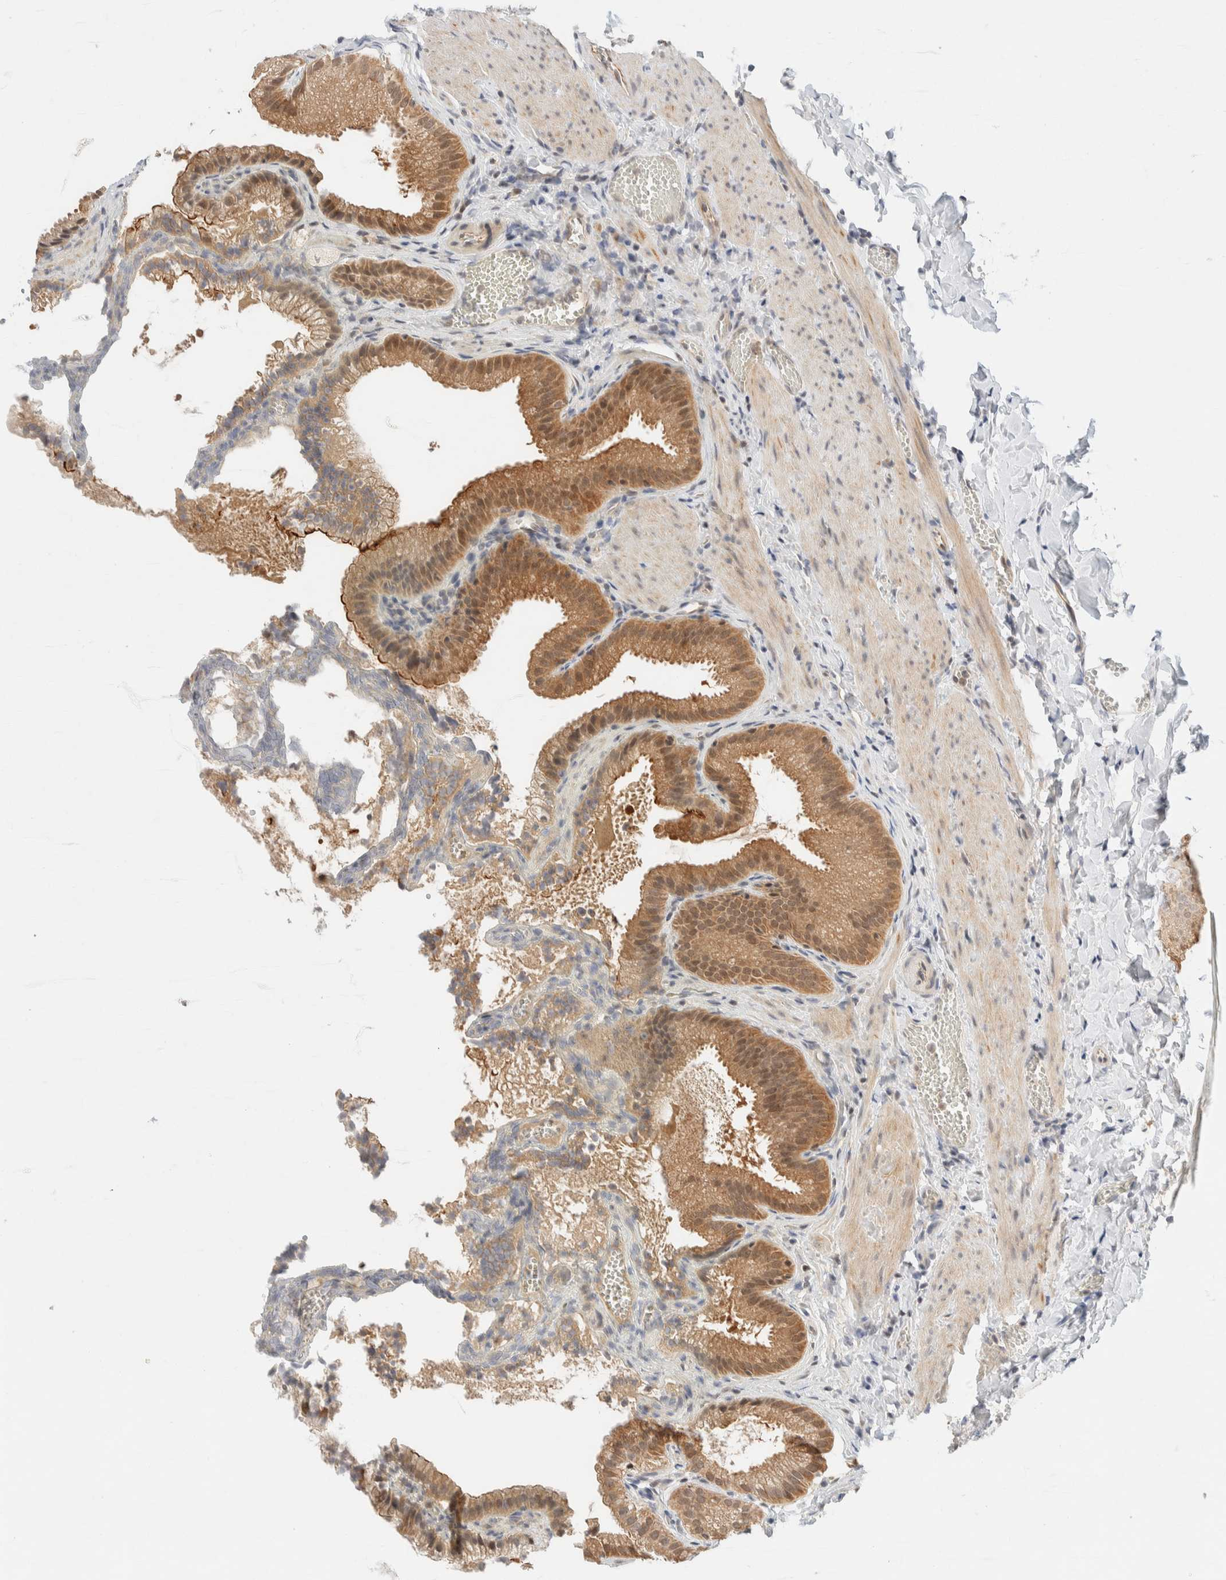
{"staining": {"intensity": "moderate", "quantity": ">75%", "location": "cytoplasmic/membranous"}, "tissue": "gallbladder", "cell_type": "Glandular cells", "image_type": "normal", "snomed": [{"axis": "morphology", "description": "Normal tissue, NOS"}, {"axis": "topography", "description": "Gallbladder"}], "caption": "Immunohistochemical staining of unremarkable gallbladder demonstrates medium levels of moderate cytoplasmic/membranous positivity in approximately >75% of glandular cells.", "gene": "C8orf76", "patient": {"sex": "male", "age": 38}}